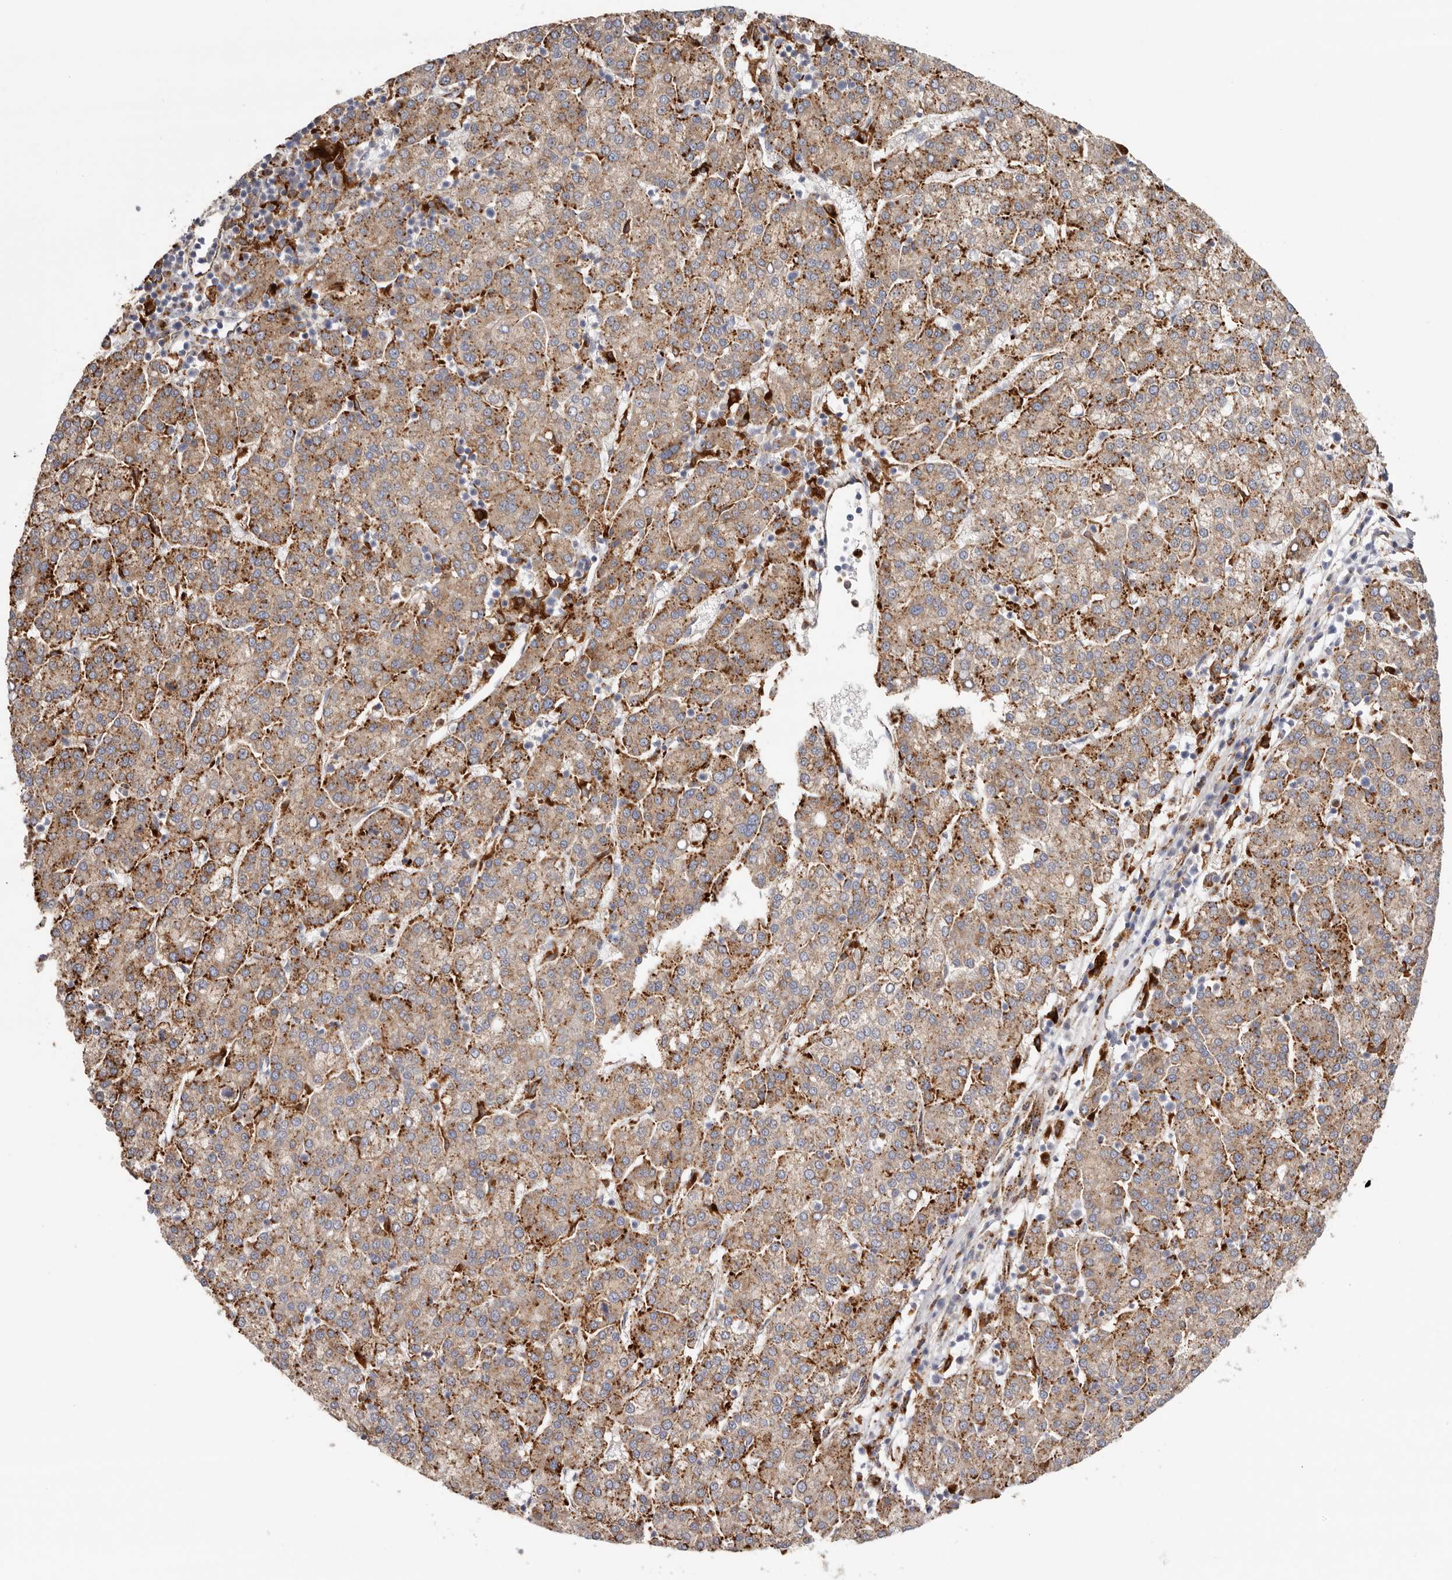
{"staining": {"intensity": "moderate", "quantity": ">75%", "location": "cytoplasmic/membranous"}, "tissue": "liver cancer", "cell_type": "Tumor cells", "image_type": "cancer", "snomed": [{"axis": "morphology", "description": "Carcinoma, Hepatocellular, NOS"}, {"axis": "topography", "description": "Liver"}], "caption": "The micrograph shows immunohistochemical staining of liver hepatocellular carcinoma. There is moderate cytoplasmic/membranous positivity is present in about >75% of tumor cells.", "gene": "GRN", "patient": {"sex": "female", "age": 58}}